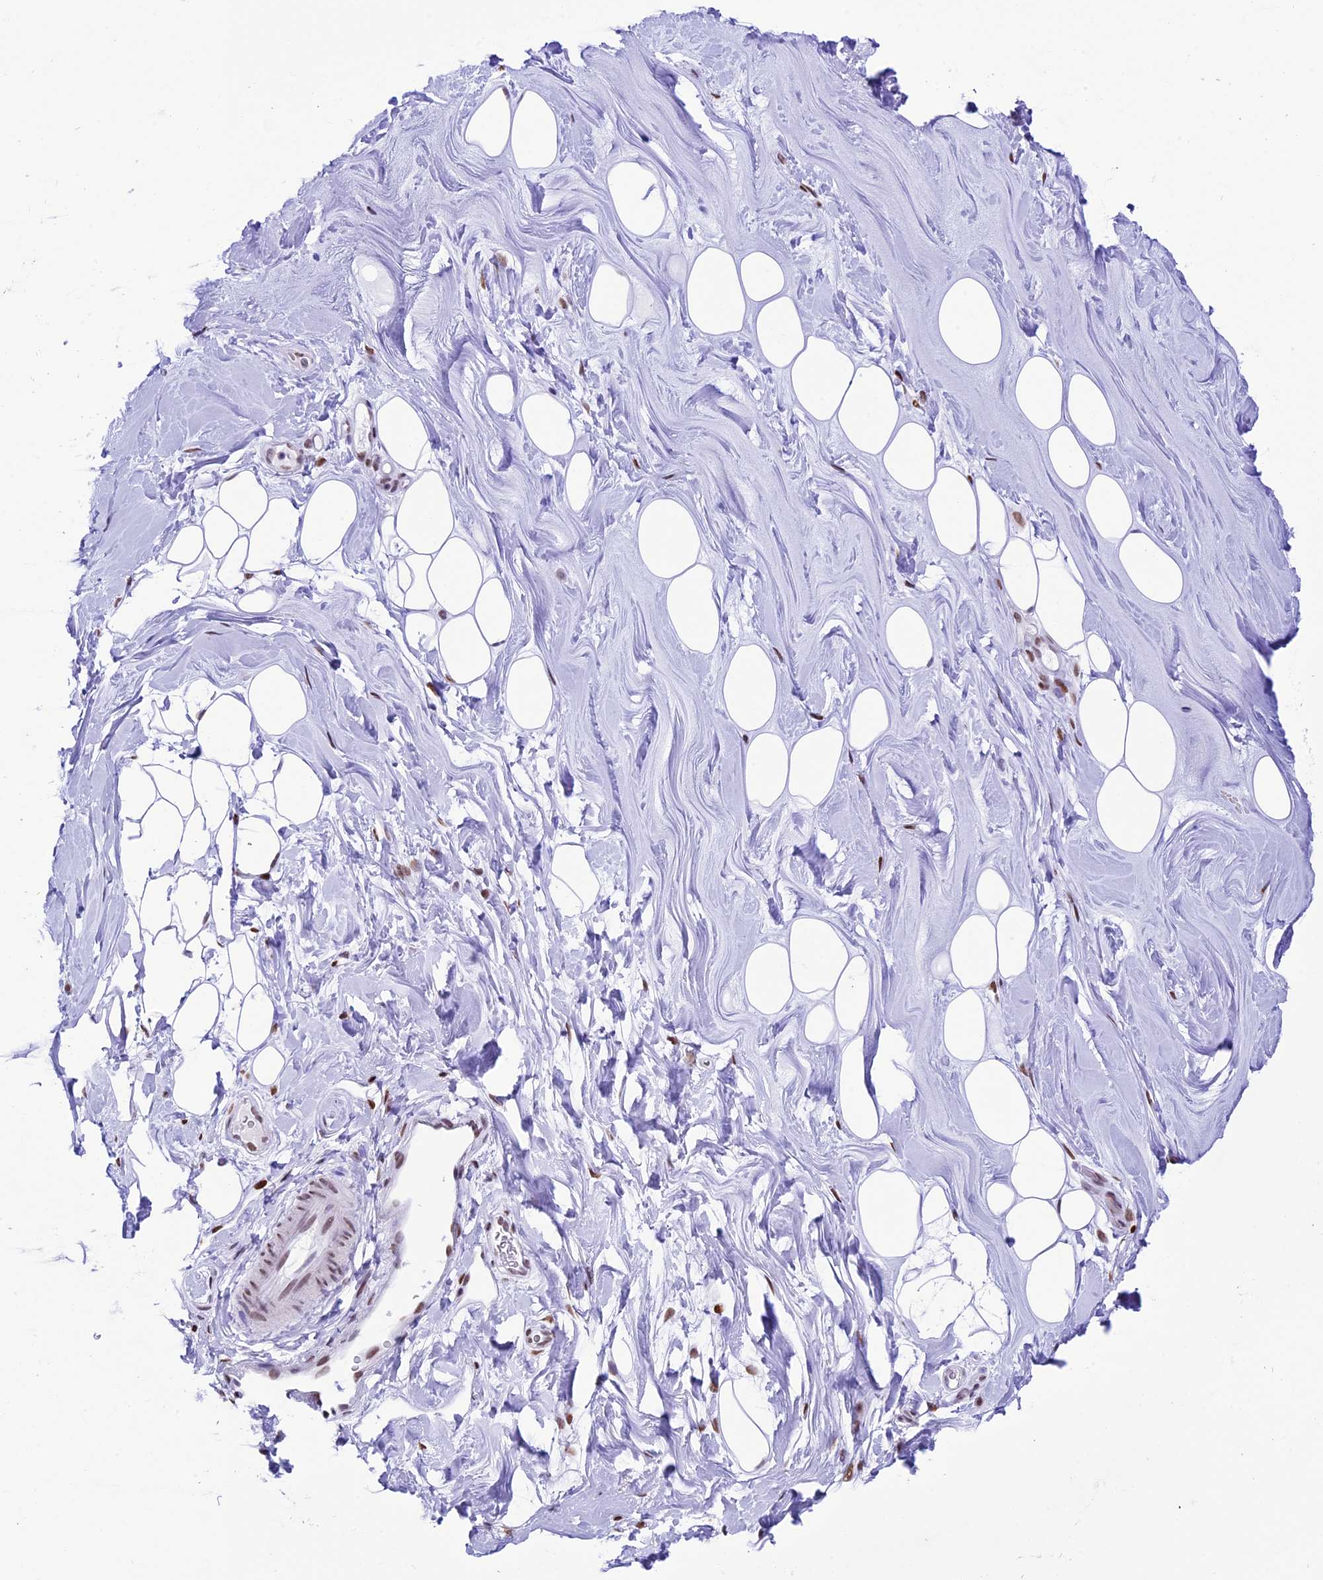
{"staining": {"intensity": "negative", "quantity": "none", "location": "none"}, "tissue": "adipose tissue", "cell_type": "Adipocytes", "image_type": "normal", "snomed": [{"axis": "morphology", "description": "Normal tissue, NOS"}, {"axis": "topography", "description": "Breast"}], "caption": "Image shows no significant protein staining in adipocytes of normal adipose tissue. (Brightfield microscopy of DAB immunohistochemistry (IHC) at high magnification).", "gene": "RPS6KB1", "patient": {"sex": "female", "age": 26}}